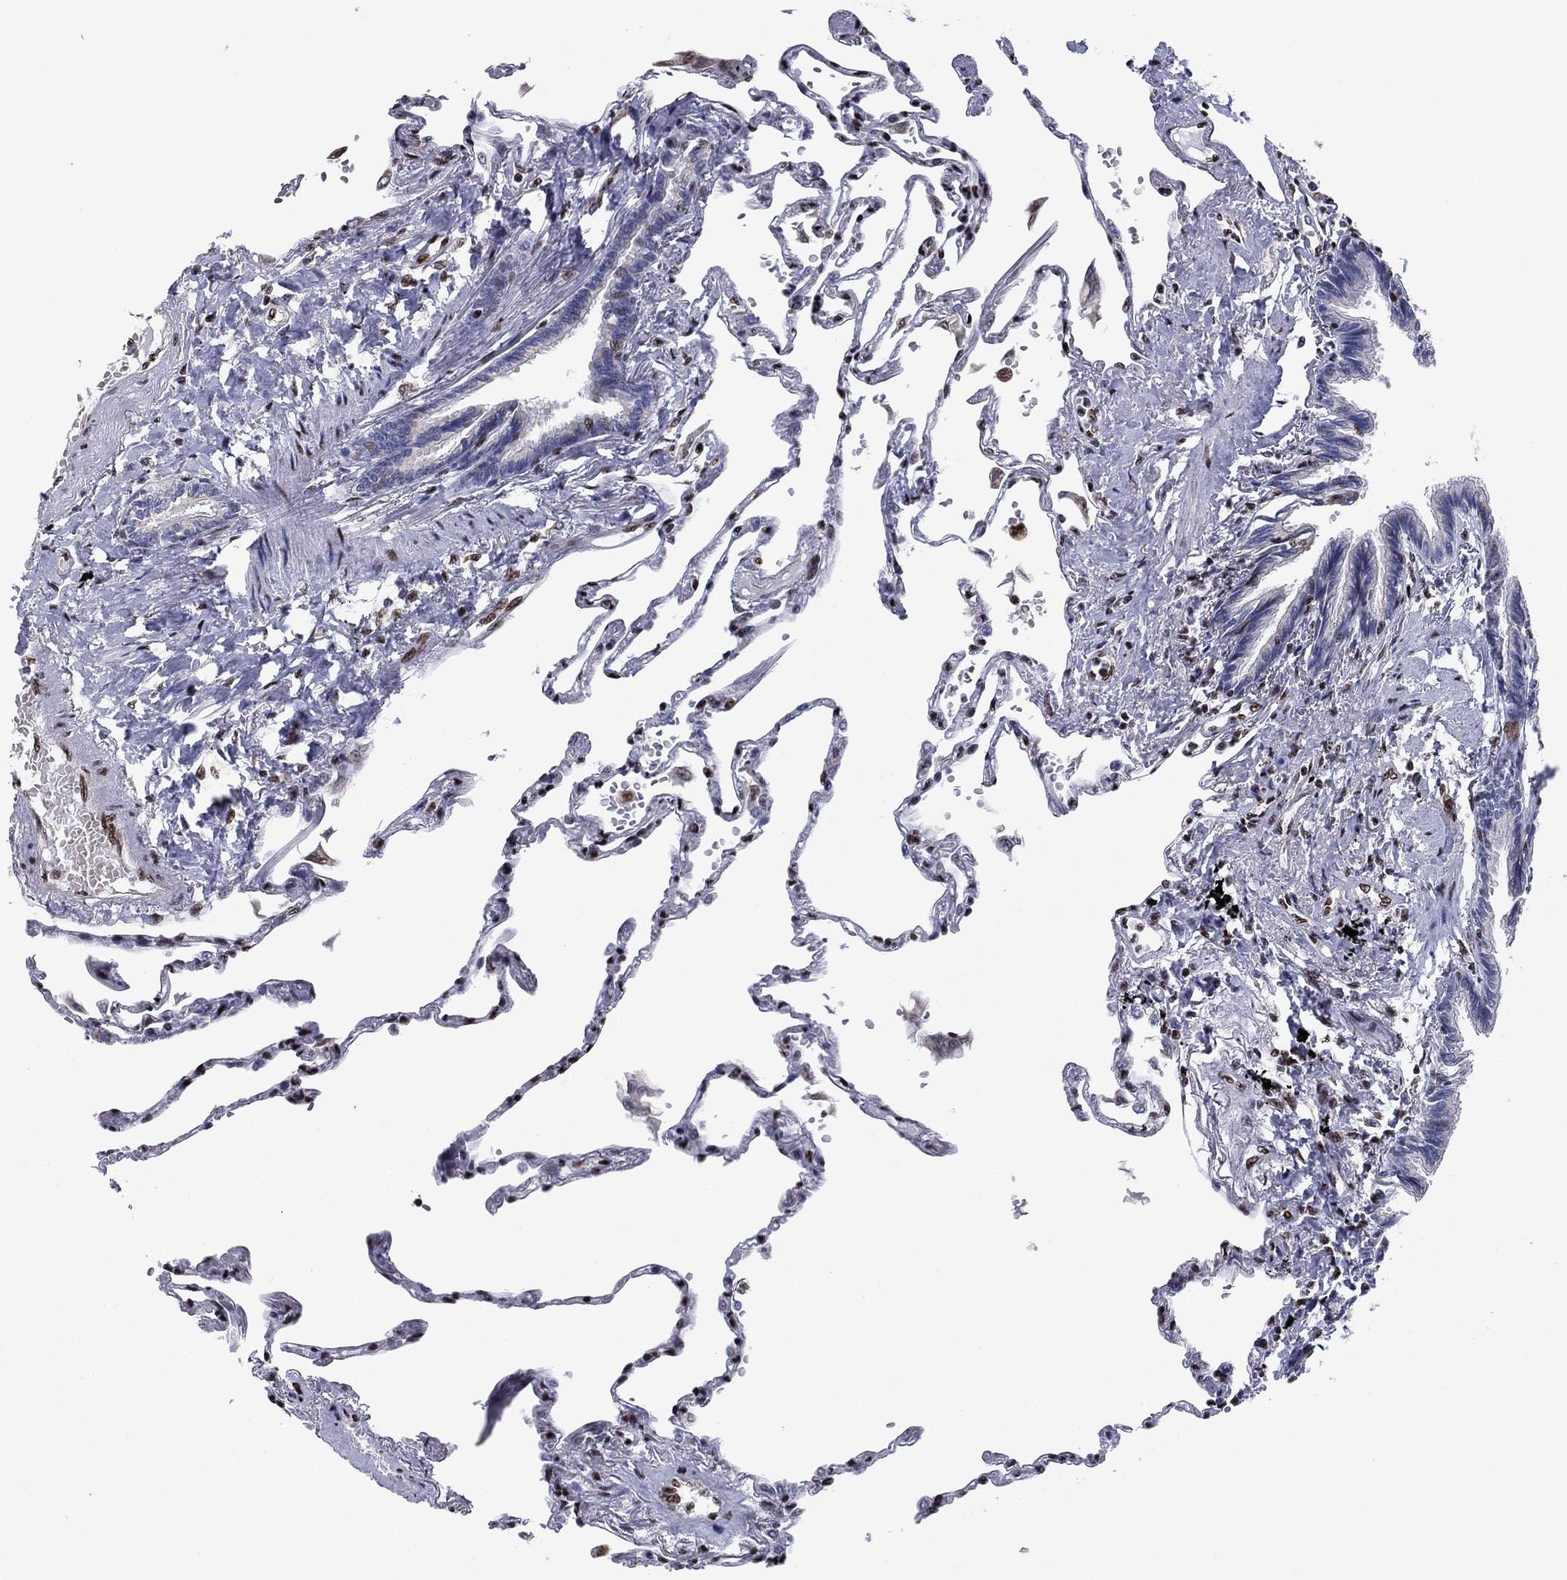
{"staining": {"intensity": "moderate", "quantity": "25%-75%", "location": "nuclear"}, "tissue": "lung", "cell_type": "Alveolar cells", "image_type": "normal", "snomed": [{"axis": "morphology", "description": "Normal tissue, NOS"}, {"axis": "topography", "description": "Lung"}], "caption": "Lung stained for a protein reveals moderate nuclear positivity in alveolar cells. Nuclei are stained in blue.", "gene": "N4BP2", "patient": {"sex": "male", "age": 78}}